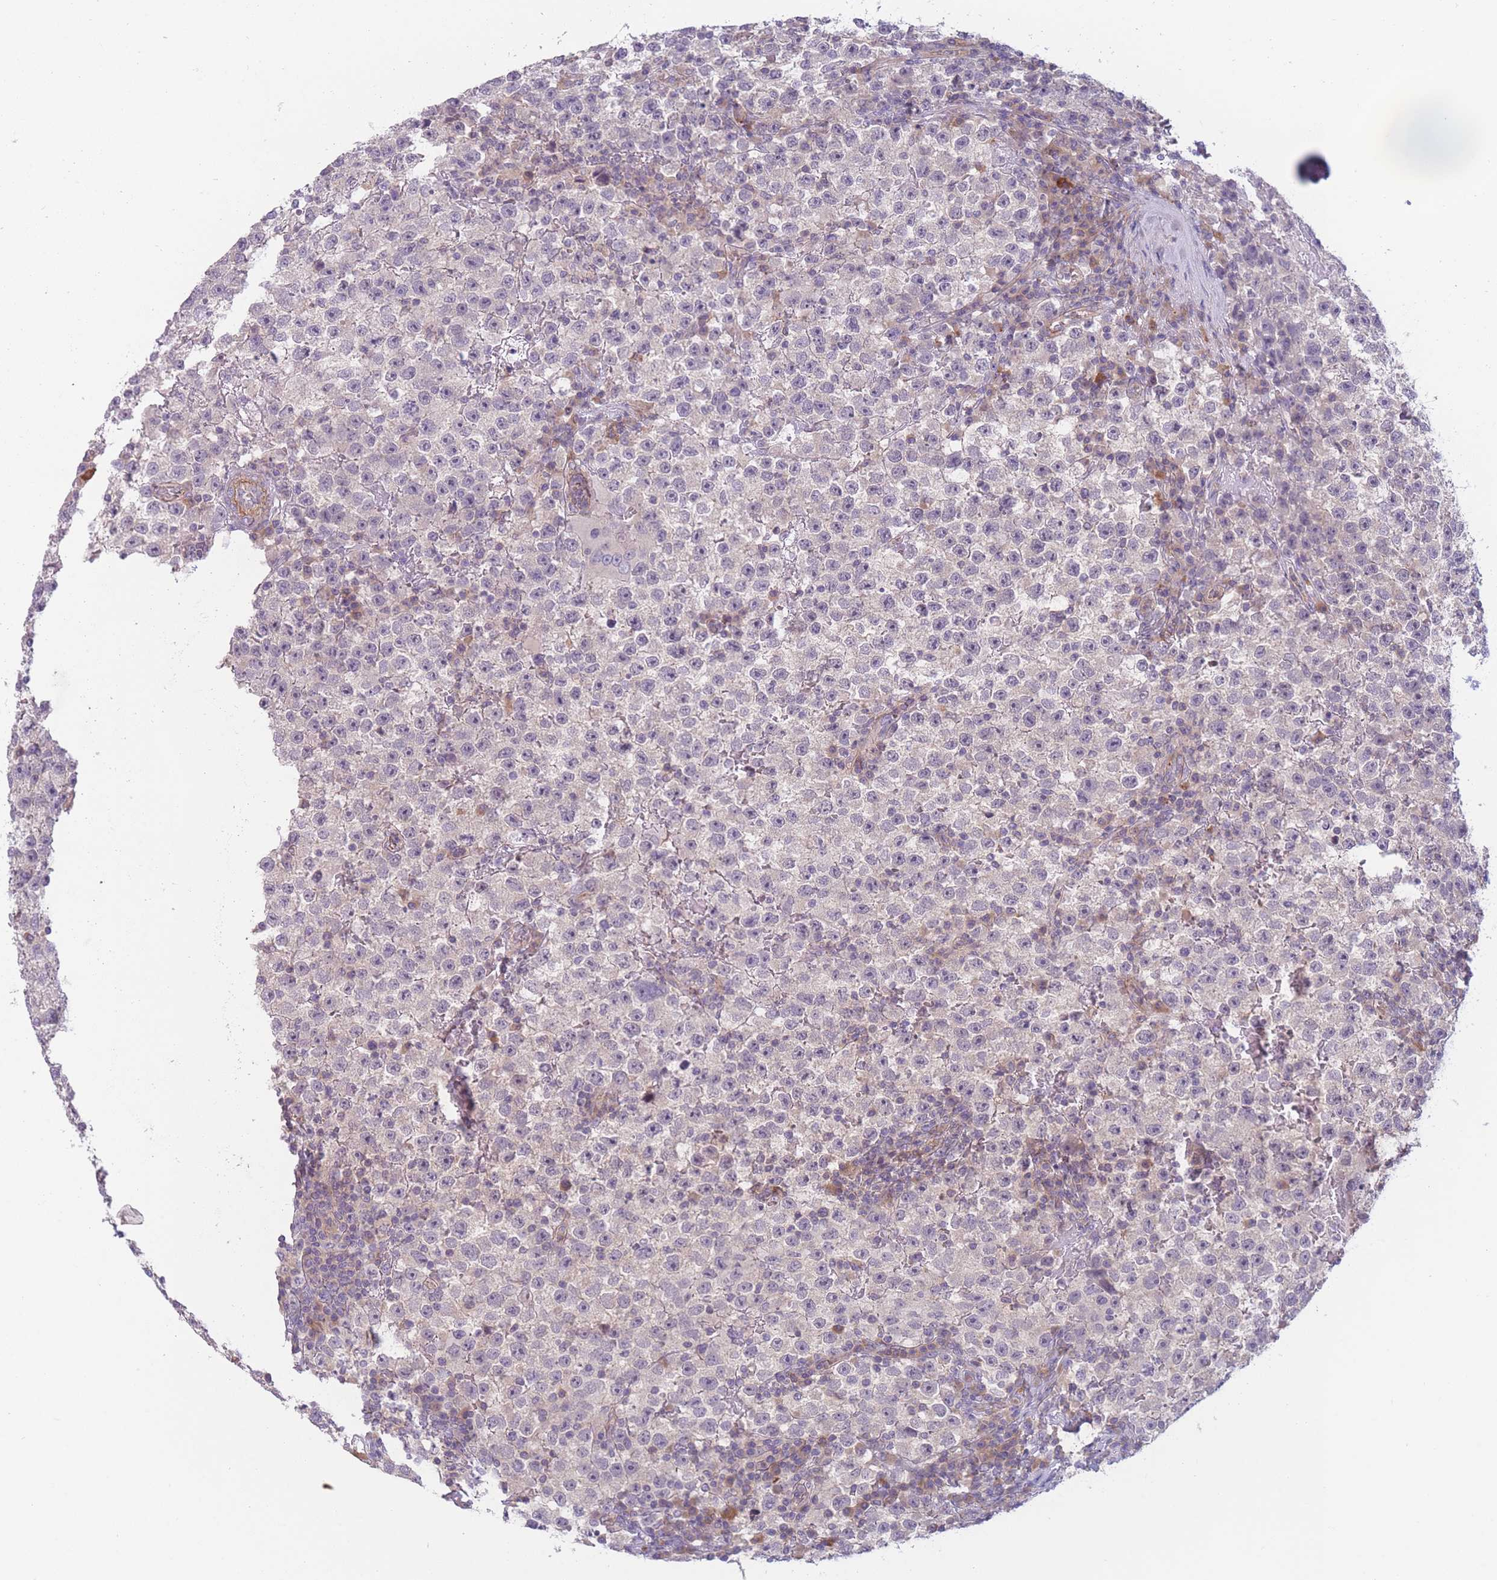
{"staining": {"intensity": "negative", "quantity": "none", "location": "none"}, "tissue": "testis cancer", "cell_type": "Tumor cells", "image_type": "cancer", "snomed": [{"axis": "morphology", "description": "Seminoma, NOS"}, {"axis": "topography", "description": "Testis"}], "caption": "Immunohistochemistry (IHC) of human testis cancer (seminoma) demonstrates no staining in tumor cells. (DAB (3,3'-diaminobenzidine) immunohistochemistry, high magnification).", "gene": "WDR93", "patient": {"sex": "male", "age": 22}}